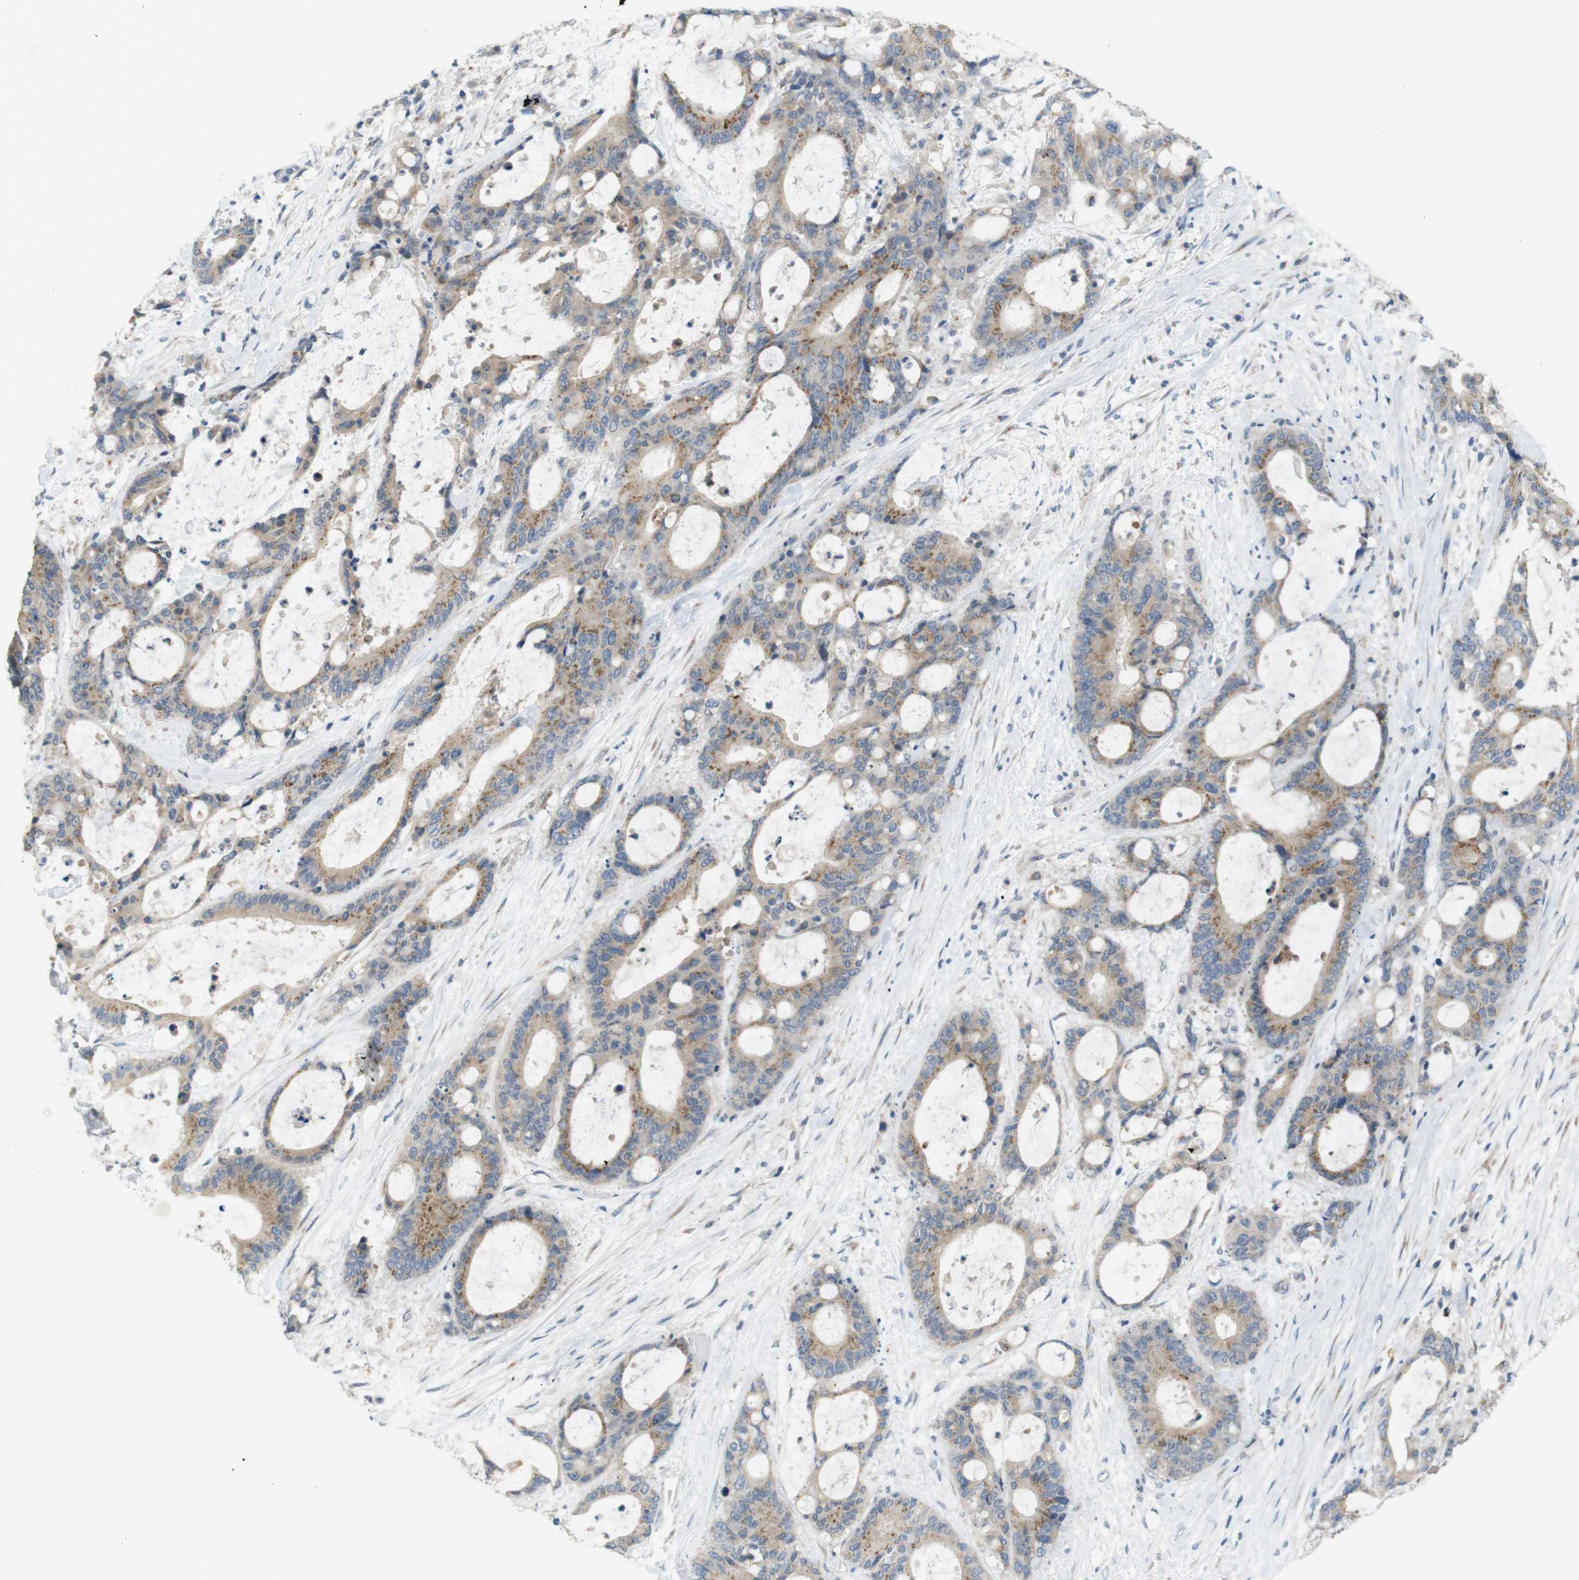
{"staining": {"intensity": "moderate", "quantity": ">75%", "location": "cytoplasmic/membranous"}, "tissue": "liver cancer", "cell_type": "Tumor cells", "image_type": "cancer", "snomed": [{"axis": "morphology", "description": "Cholangiocarcinoma"}, {"axis": "topography", "description": "Liver"}], "caption": "A medium amount of moderate cytoplasmic/membranous expression is identified in approximately >75% of tumor cells in cholangiocarcinoma (liver) tissue.", "gene": "YIPF3", "patient": {"sex": "female", "age": 73}}